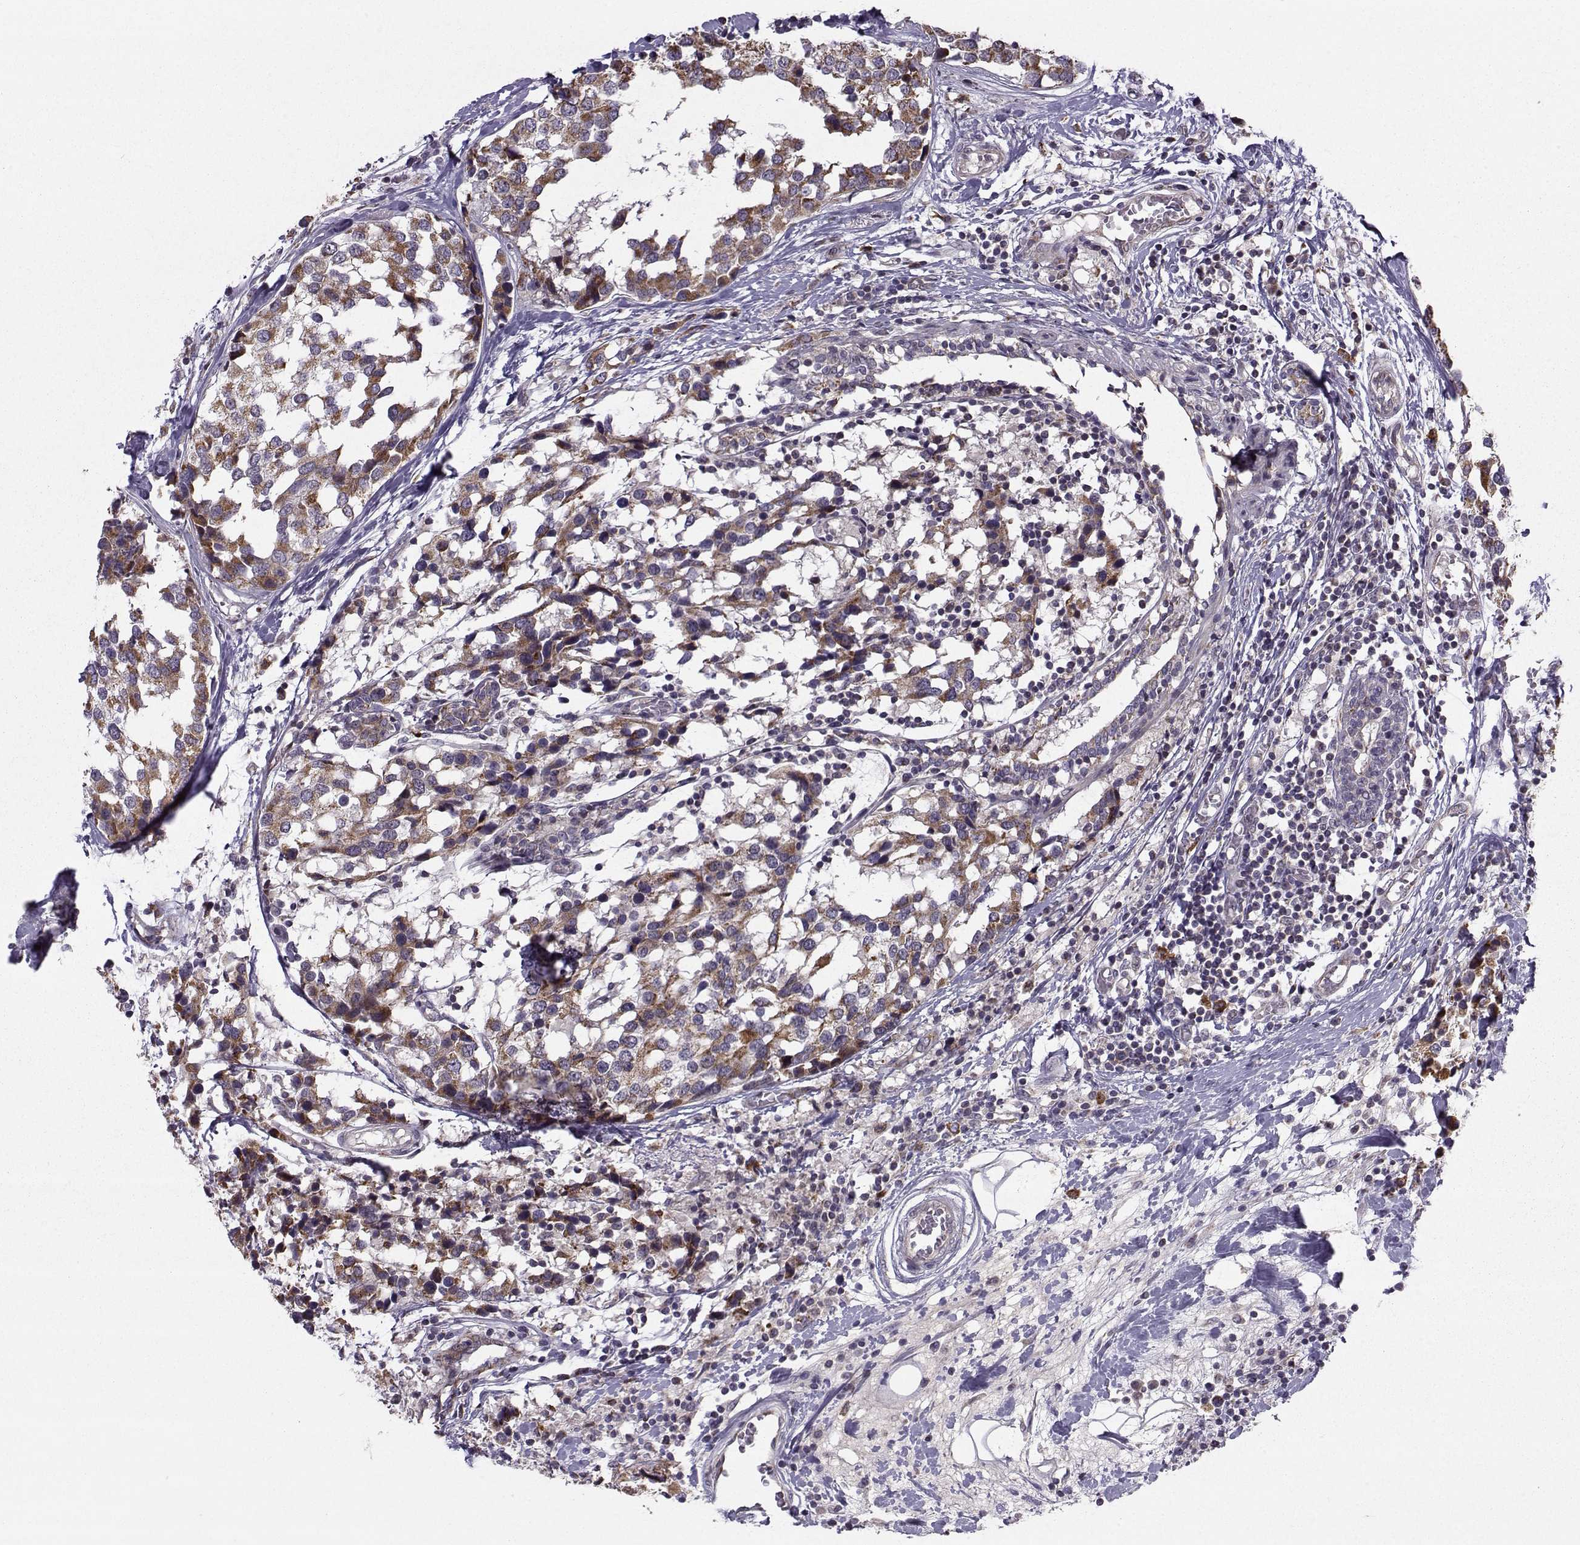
{"staining": {"intensity": "strong", "quantity": ">75%", "location": "cytoplasmic/membranous"}, "tissue": "breast cancer", "cell_type": "Tumor cells", "image_type": "cancer", "snomed": [{"axis": "morphology", "description": "Lobular carcinoma"}, {"axis": "topography", "description": "Breast"}], "caption": "Strong cytoplasmic/membranous positivity is identified in approximately >75% of tumor cells in lobular carcinoma (breast).", "gene": "NECAB3", "patient": {"sex": "female", "age": 59}}